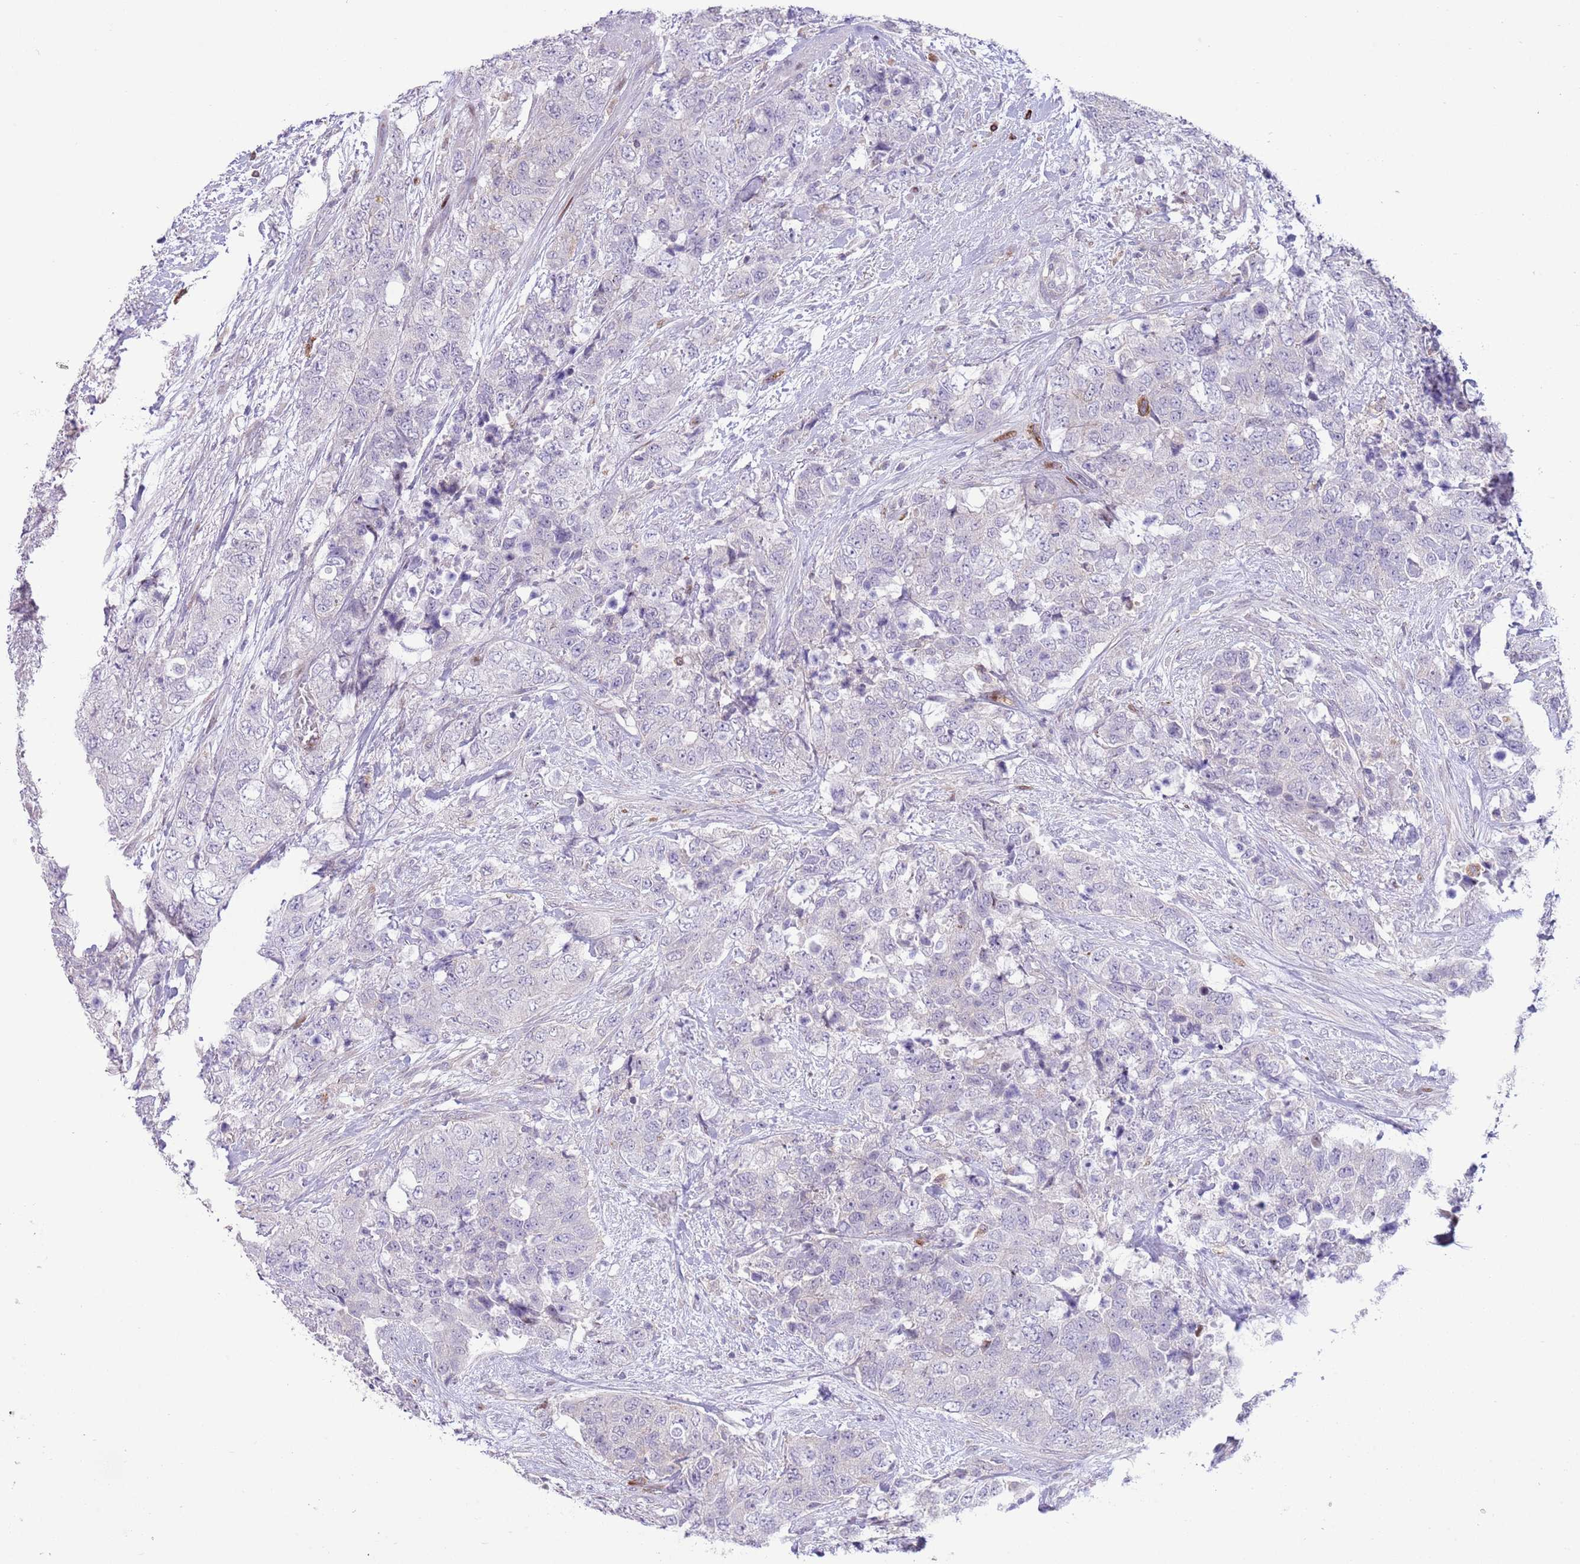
{"staining": {"intensity": "negative", "quantity": "none", "location": "none"}, "tissue": "urothelial cancer", "cell_type": "Tumor cells", "image_type": "cancer", "snomed": [{"axis": "morphology", "description": "Urothelial carcinoma, High grade"}, {"axis": "topography", "description": "Urinary bladder"}], "caption": "High-grade urothelial carcinoma was stained to show a protein in brown. There is no significant staining in tumor cells.", "gene": "ANO8", "patient": {"sex": "female", "age": 78}}